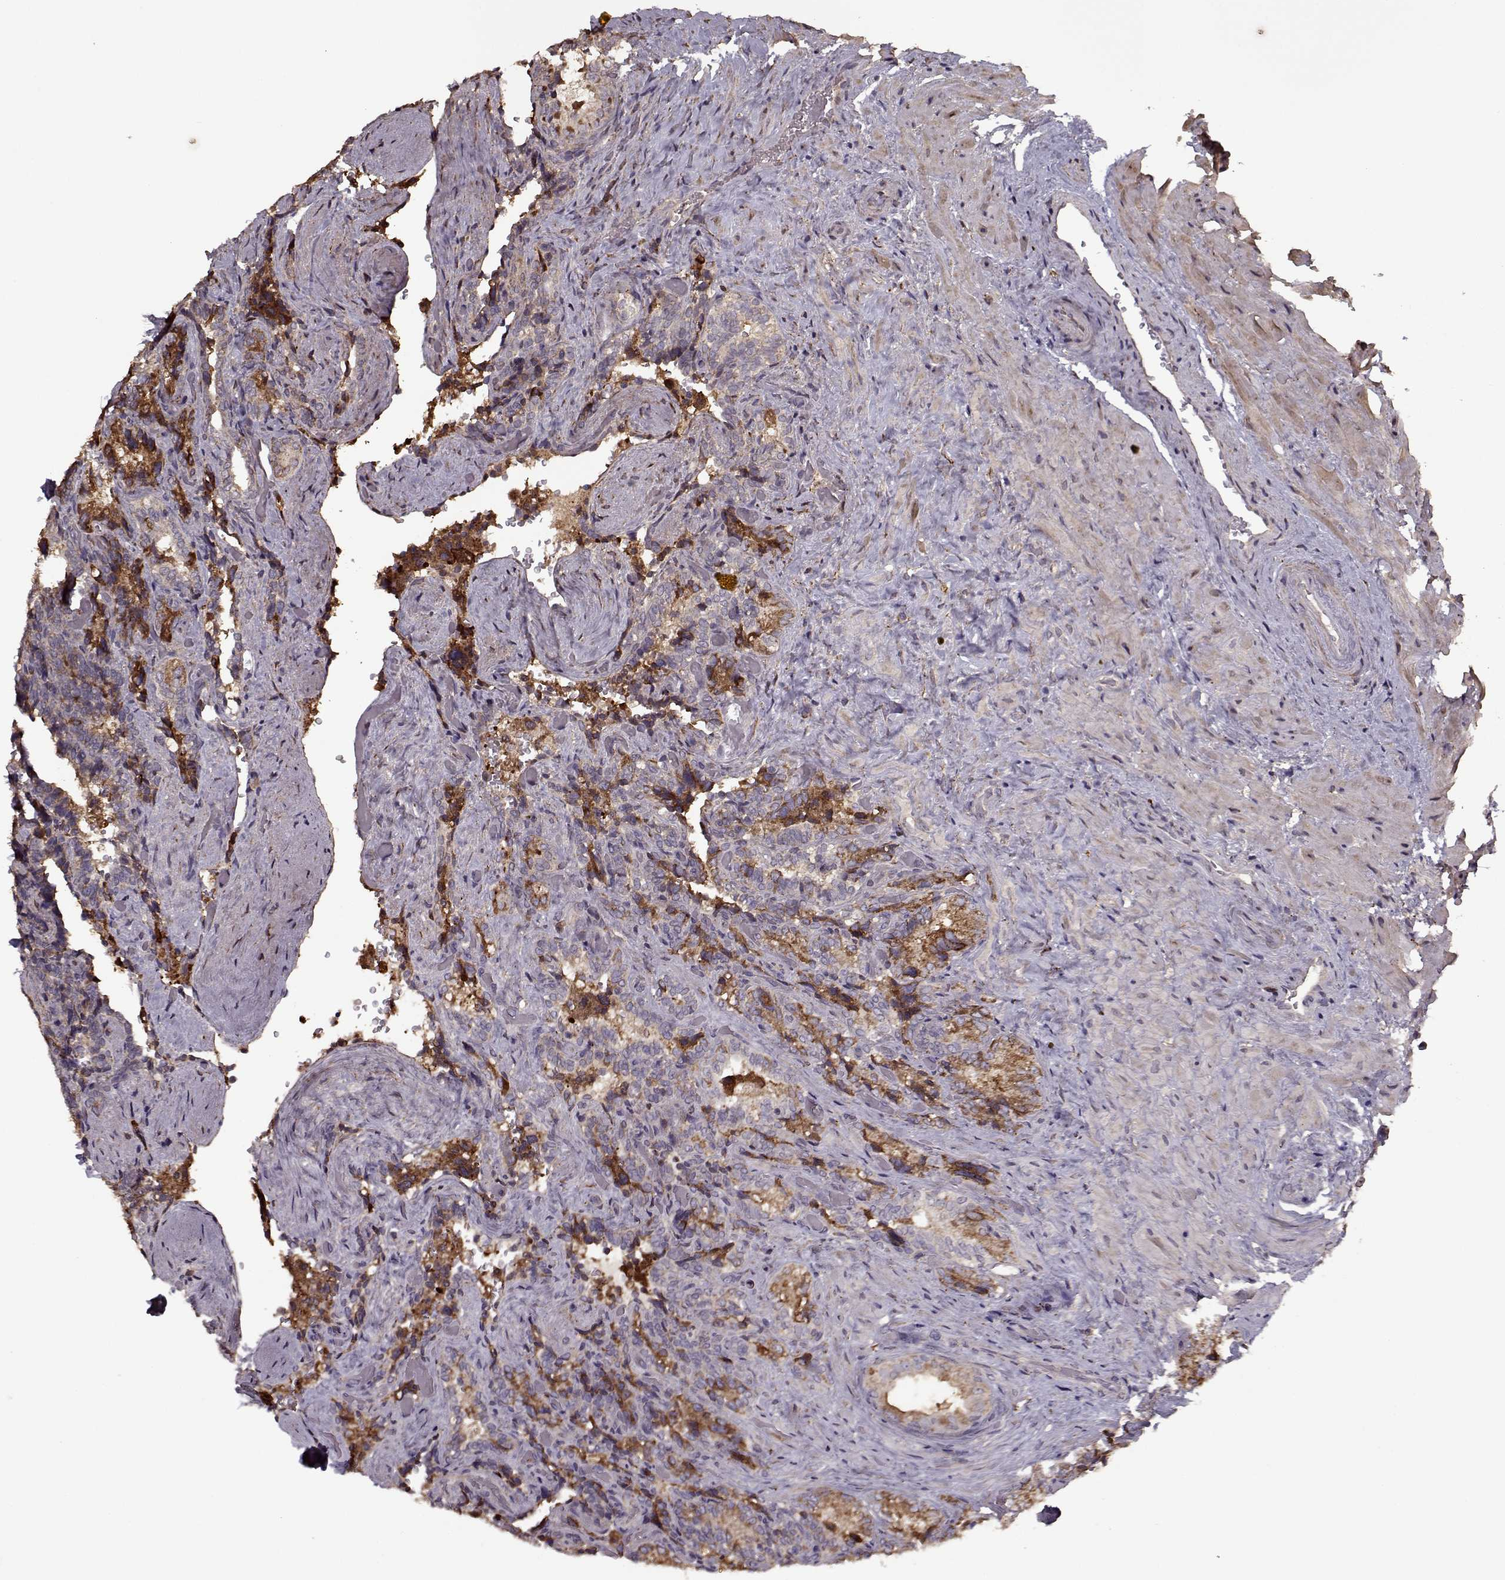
{"staining": {"intensity": "strong", "quantity": "25%-75%", "location": "cytoplasmic/membranous"}, "tissue": "seminal vesicle", "cell_type": "Glandular cells", "image_type": "normal", "snomed": [{"axis": "morphology", "description": "Normal tissue, NOS"}, {"axis": "topography", "description": "Seminal veicle"}], "caption": "High-power microscopy captured an IHC micrograph of normal seminal vesicle, revealing strong cytoplasmic/membranous expression in about 25%-75% of glandular cells.", "gene": "IMMP1L", "patient": {"sex": "male", "age": 69}}